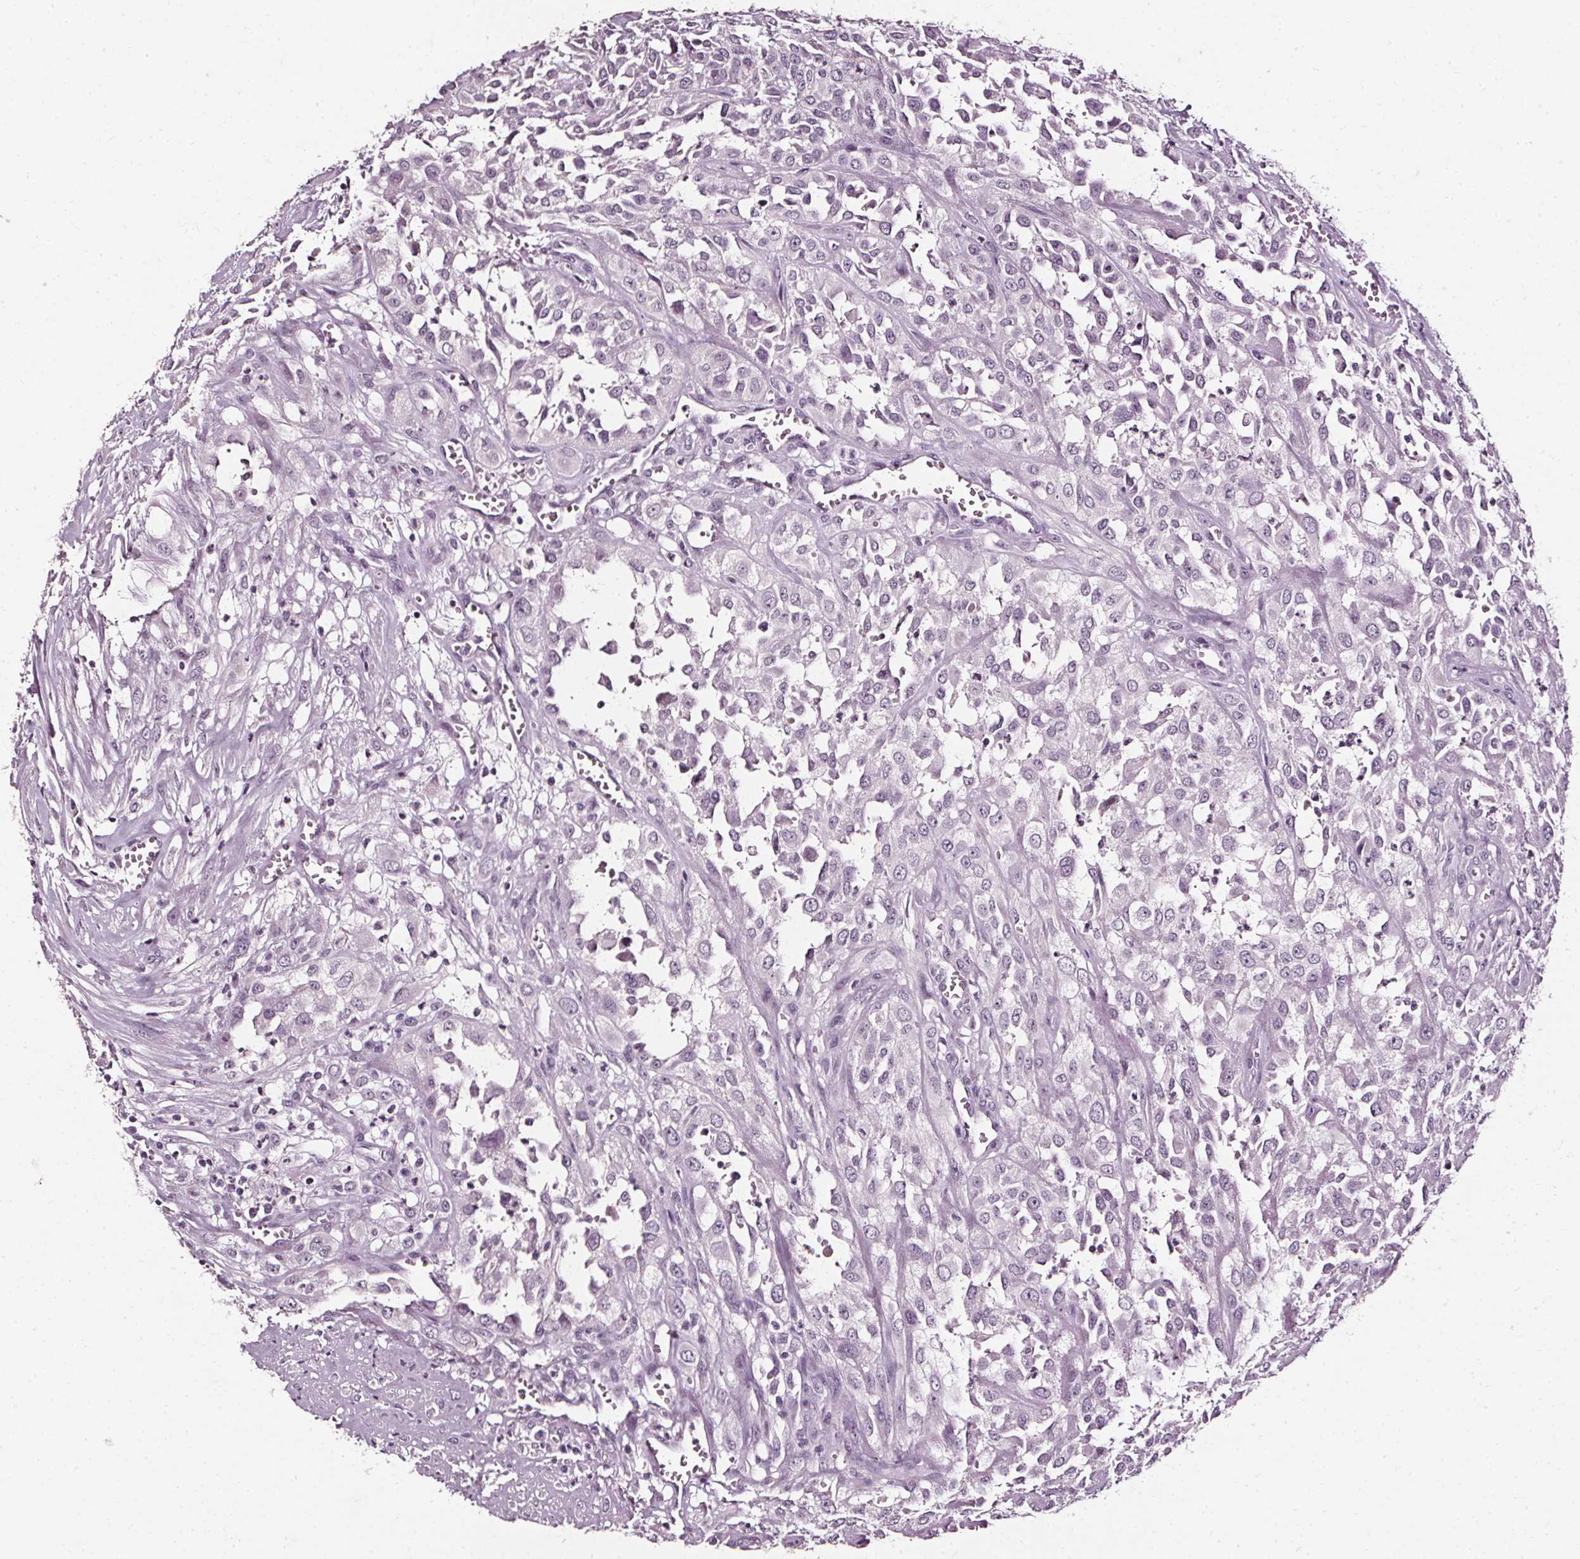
{"staining": {"intensity": "negative", "quantity": "none", "location": "none"}, "tissue": "urothelial cancer", "cell_type": "Tumor cells", "image_type": "cancer", "snomed": [{"axis": "morphology", "description": "Urothelial carcinoma, High grade"}, {"axis": "topography", "description": "Urinary bladder"}], "caption": "Immunohistochemistry (IHC) photomicrograph of neoplastic tissue: urothelial cancer stained with DAB displays no significant protein positivity in tumor cells. (IHC, brightfield microscopy, high magnification).", "gene": "DEFA5", "patient": {"sex": "male", "age": 67}}